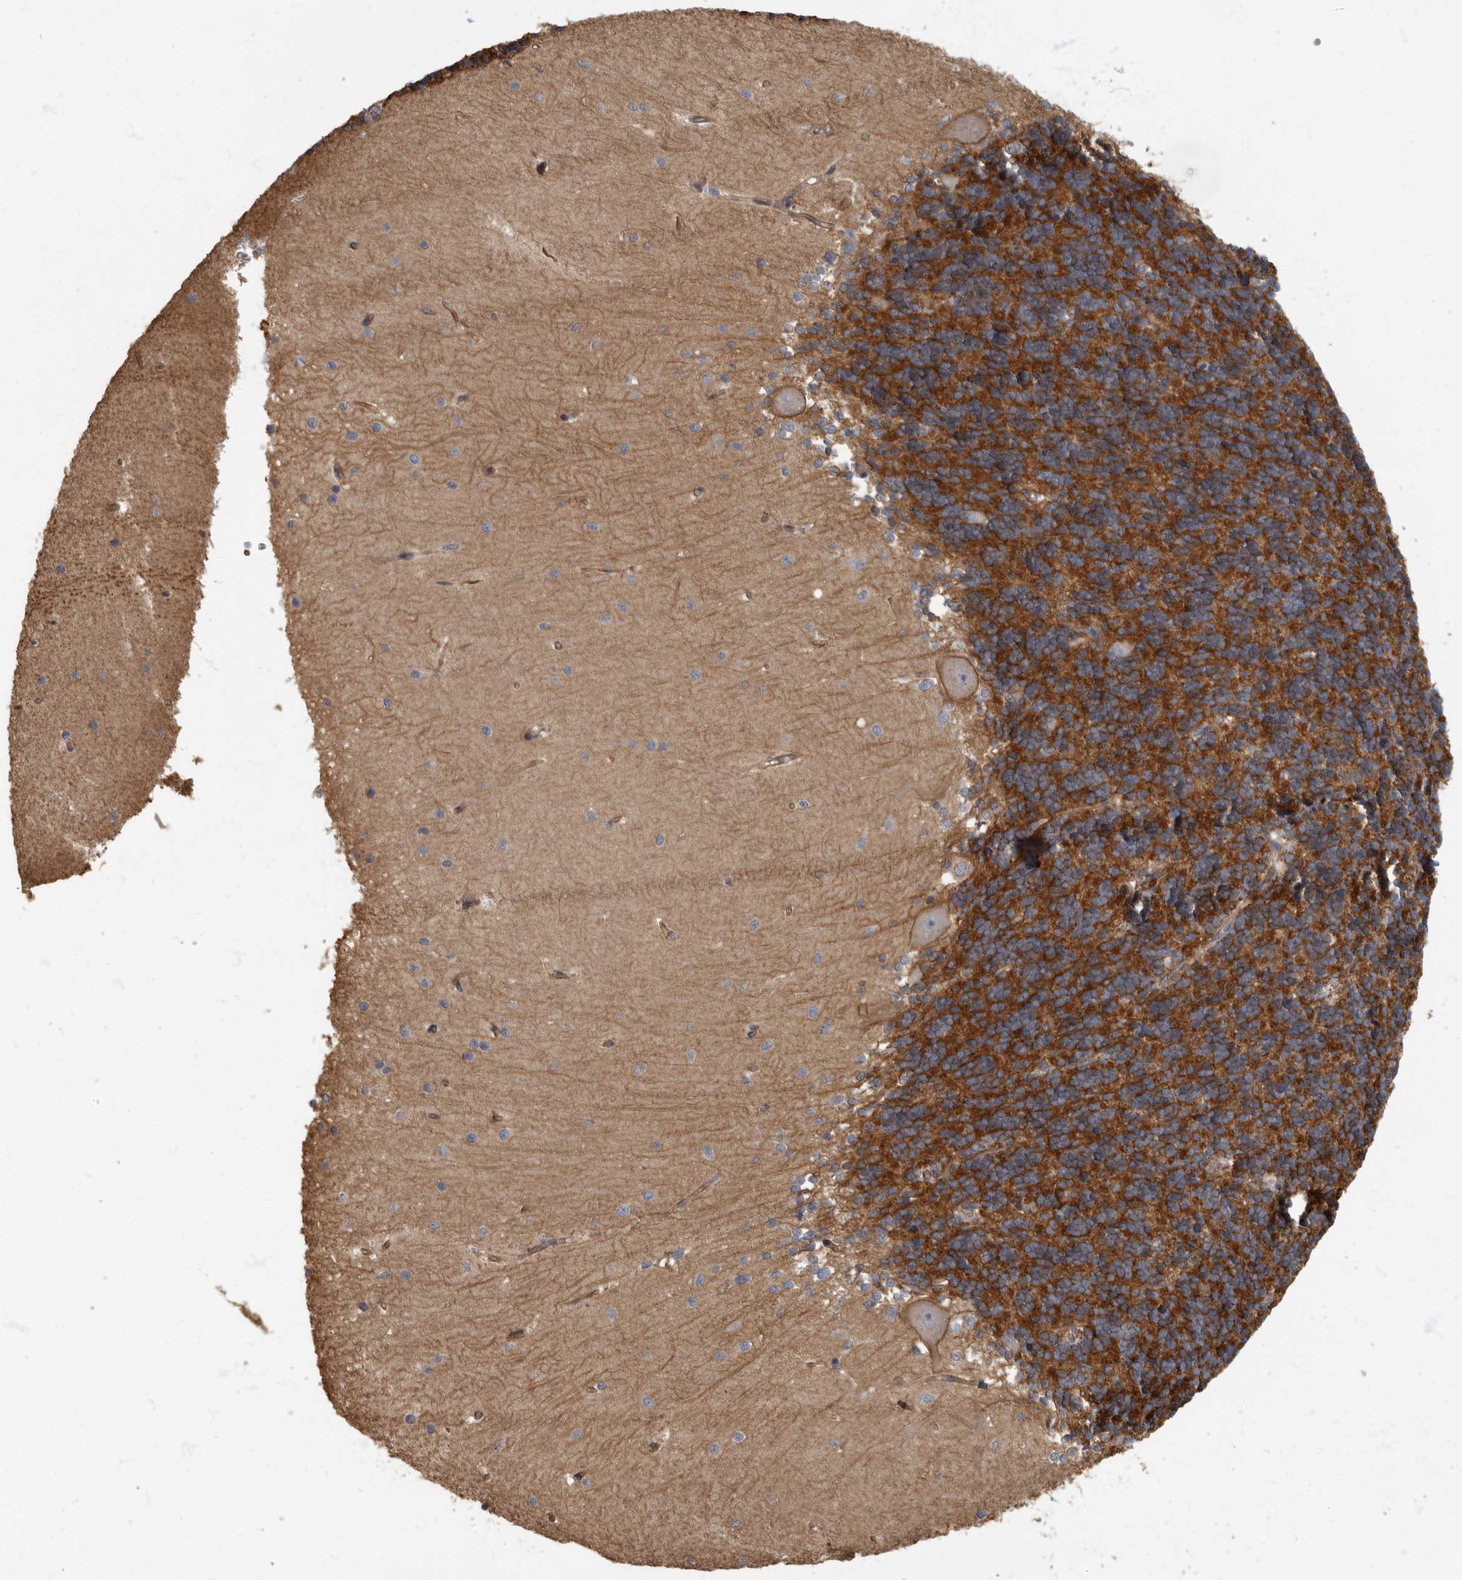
{"staining": {"intensity": "moderate", "quantity": "<25%", "location": "cytoplasmic/membranous"}, "tissue": "cerebellum", "cell_type": "Cells in granular layer", "image_type": "normal", "snomed": [{"axis": "morphology", "description": "Normal tissue, NOS"}, {"axis": "topography", "description": "Cerebellum"}], "caption": "Immunohistochemical staining of benign human cerebellum shows moderate cytoplasmic/membranous protein expression in approximately <25% of cells in granular layer. The protein is shown in brown color, while the nuclei are stained blue.", "gene": "PDK1", "patient": {"sex": "male", "age": 37}}